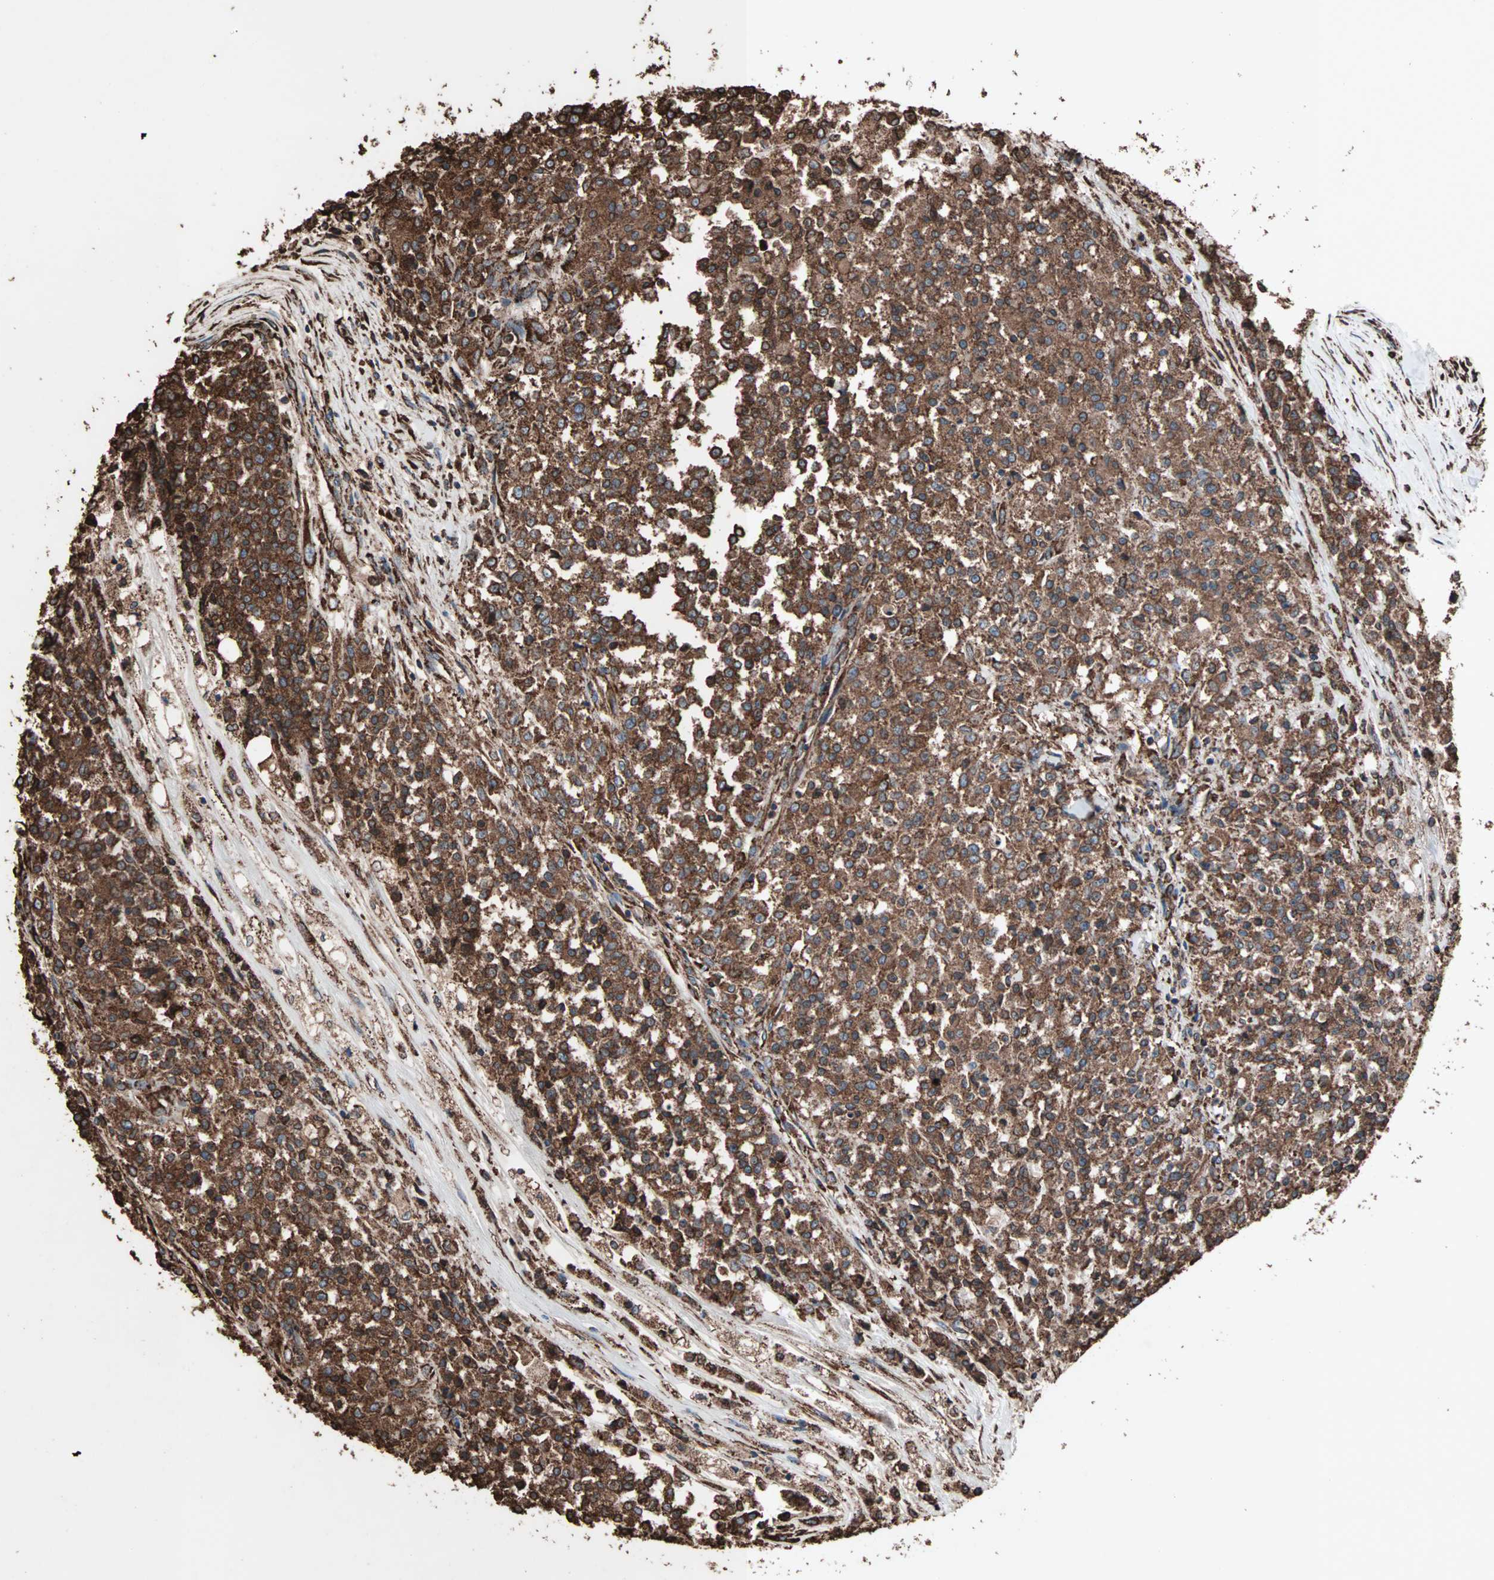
{"staining": {"intensity": "strong", "quantity": ">75%", "location": "cytoplasmic/membranous"}, "tissue": "testis cancer", "cell_type": "Tumor cells", "image_type": "cancer", "snomed": [{"axis": "morphology", "description": "Seminoma, NOS"}, {"axis": "topography", "description": "Testis"}], "caption": "Immunohistochemical staining of human testis cancer shows high levels of strong cytoplasmic/membranous positivity in about >75% of tumor cells. Using DAB (3,3'-diaminobenzidine) (brown) and hematoxylin (blue) stains, captured at high magnification using brightfield microscopy.", "gene": "HSP90B1", "patient": {"sex": "male", "age": 59}}